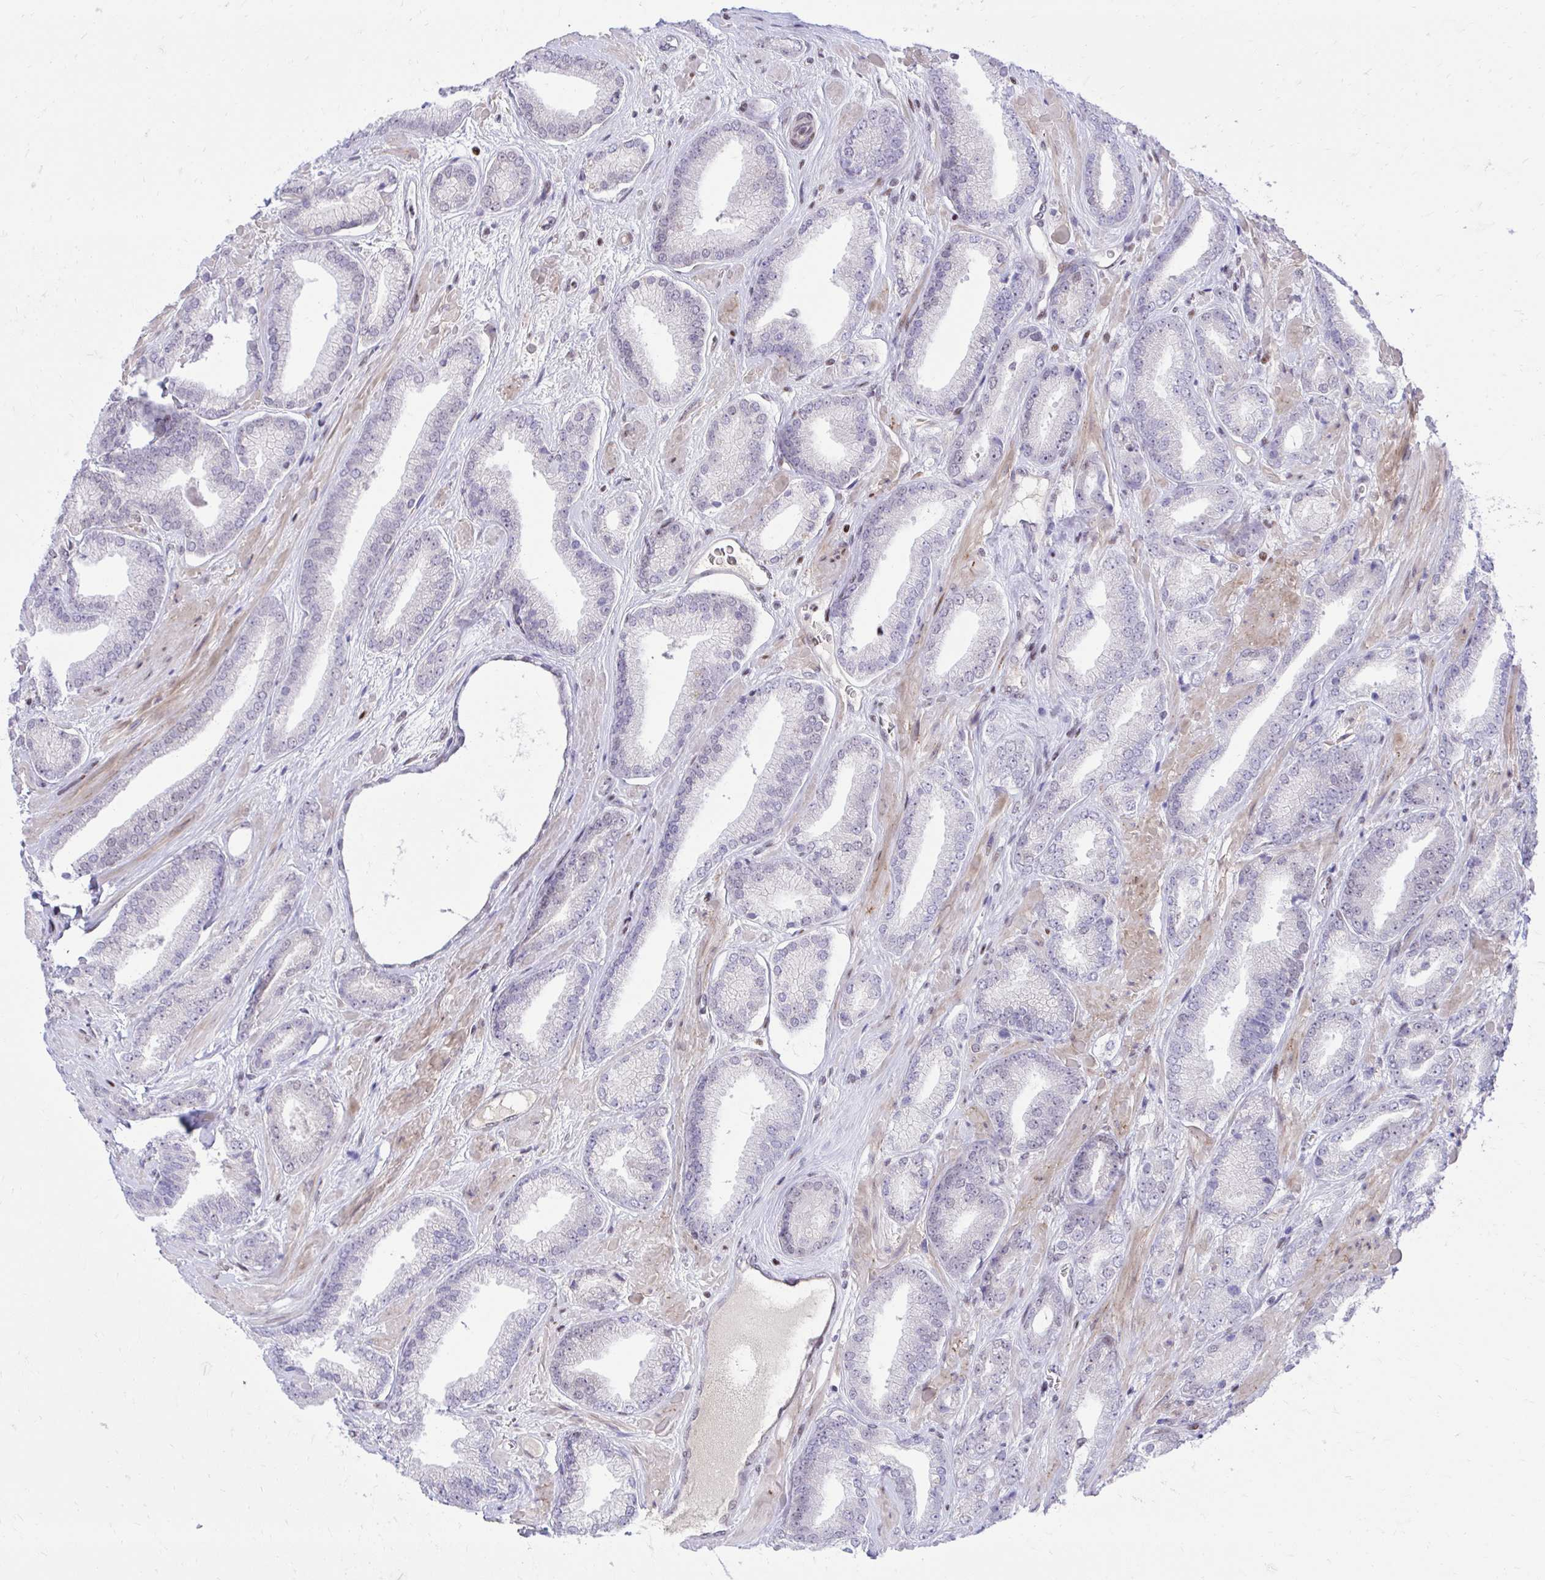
{"staining": {"intensity": "negative", "quantity": "none", "location": "none"}, "tissue": "prostate cancer", "cell_type": "Tumor cells", "image_type": "cancer", "snomed": [{"axis": "morphology", "description": "Adenocarcinoma, High grade"}, {"axis": "topography", "description": "Prostate"}], "caption": "DAB (3,3'-diaminobenzidine) immunohistochemical staining of human adenocarcinoma (high-grade) (prostate) shows no significant staining in tumor cells.", "gene": "C14orf39", "patient": {"sex": "male", "age": 56}}